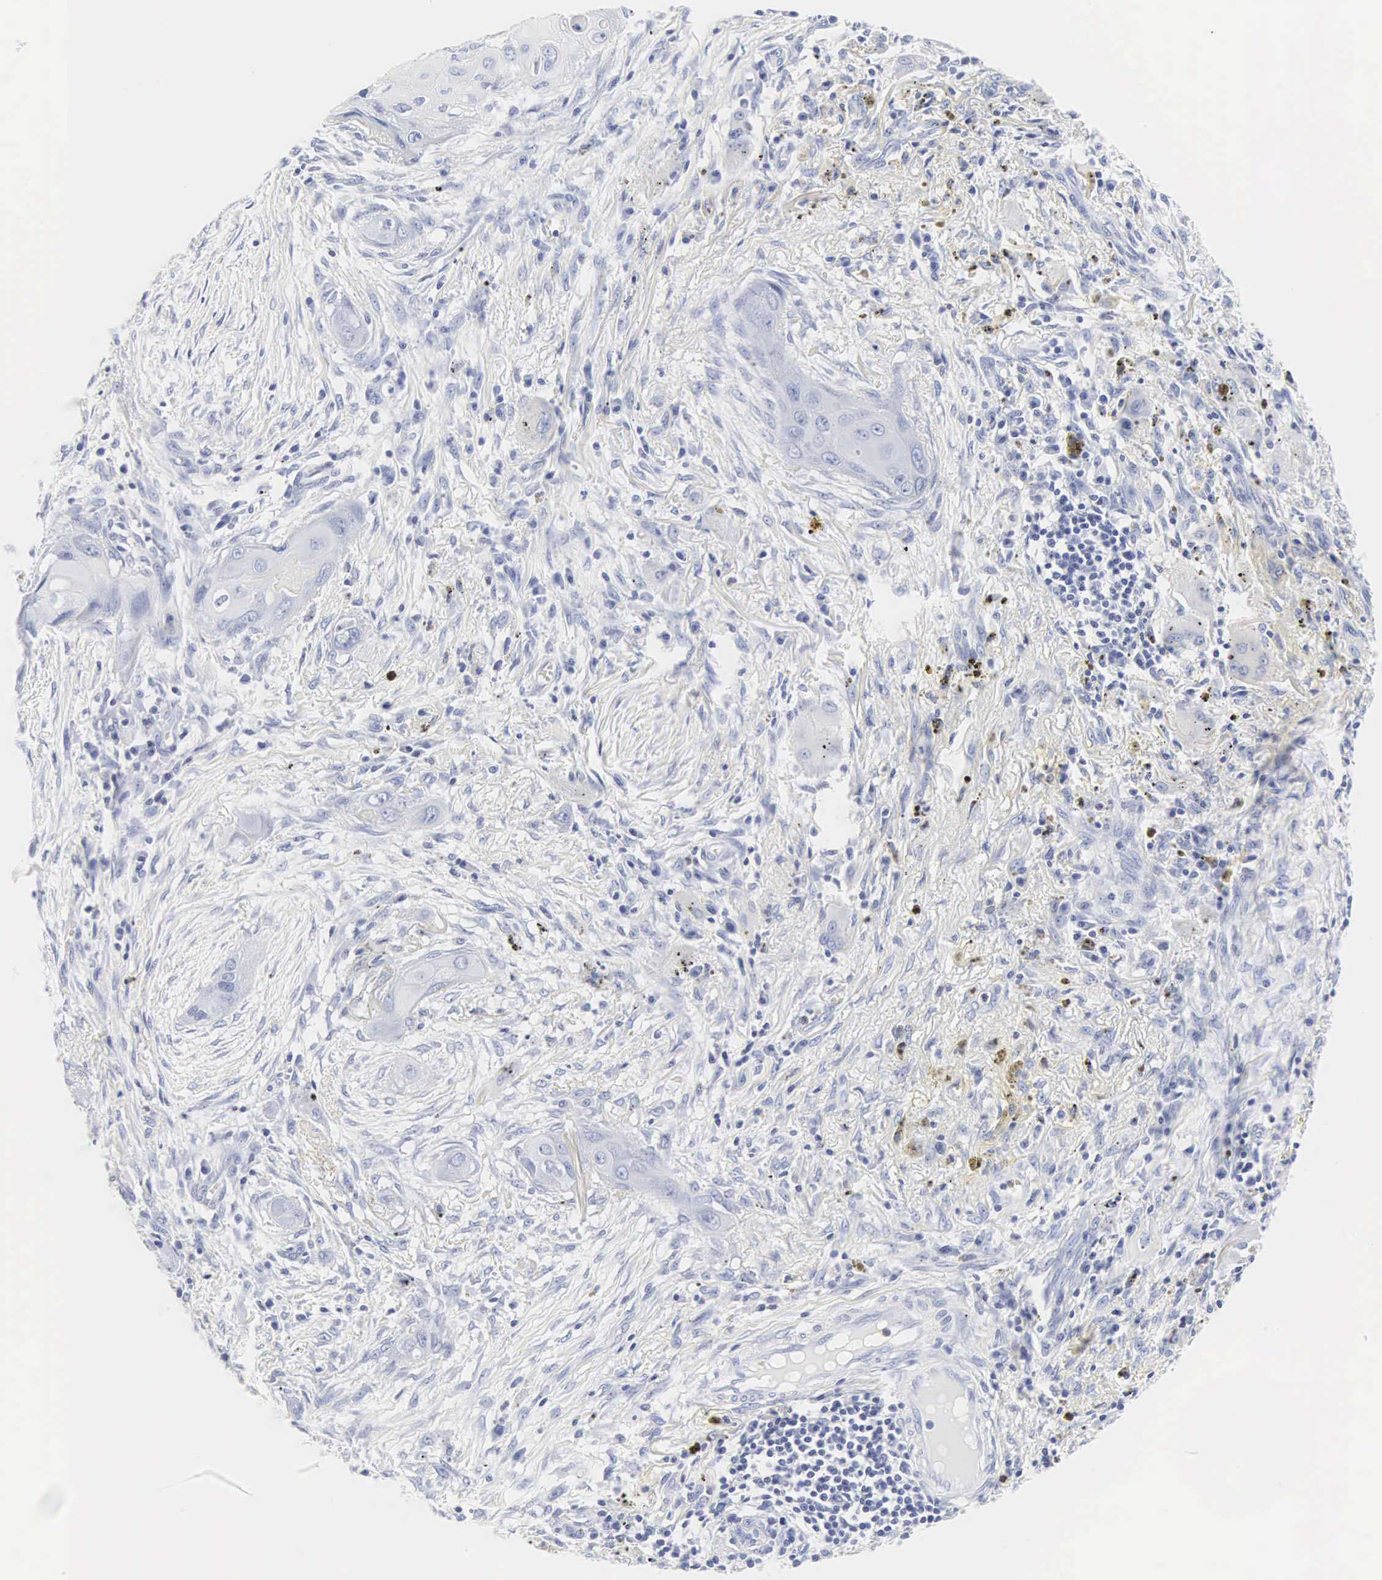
{"staining": {"intensity": "negative", "quantity": "none", "location": "none"}, "tissue": "lung cancer", "cell_type": "Tumor cells", "image_type": "cancer", "snomed": [{"axis": "morphology", "description": "Squamous cell carcinoma, NOS"}, {"axis": "topography", "description": "Lung"}], "caption": "Lung cancer (squamous cell carcinoma) was stained to show a protein in brown. There is no significant expression in tumor cells.", "gene": "INS", "patient": {"sex": "male", "age": 71}}